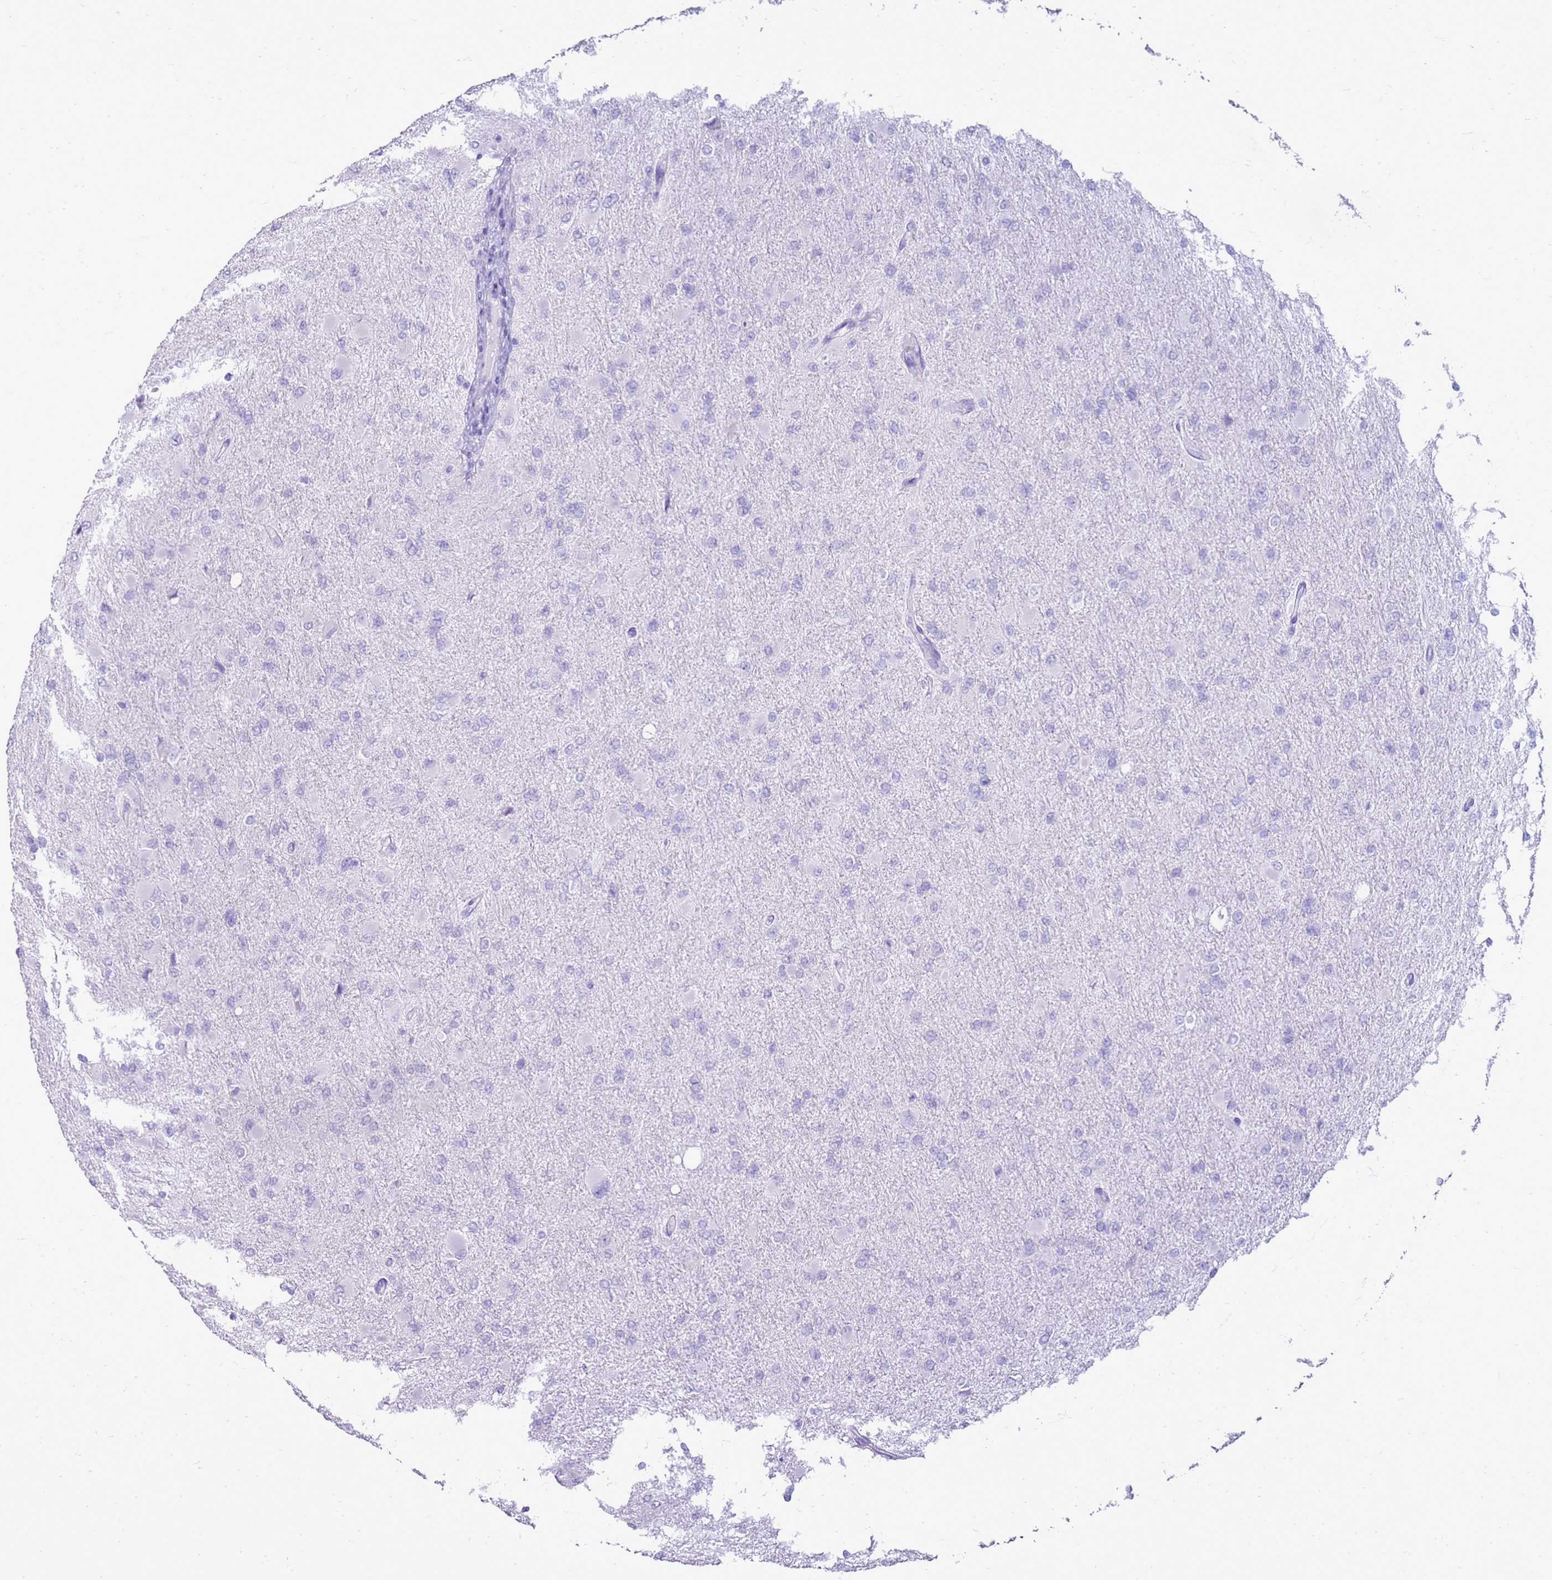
{"staining": {"intensity": "negative", "quantity": "none", "location": "none"}, "tissue": "glioma", "cell_type": "Tumor cells", "image_type": "cancer", "snomed": [{"axis": "morphology", "description": "Glioma, malignant, High grade"}, {"axis": "topography", "description": "Cerebral cortex"}], "caption": "The image exhibits no staining of tumor cells in malignant glioma (high-grade). (DAB IHC with hematoxylin counter stain).", "gene": "CA8", "patient": {"sex": "female", "age": 36}}